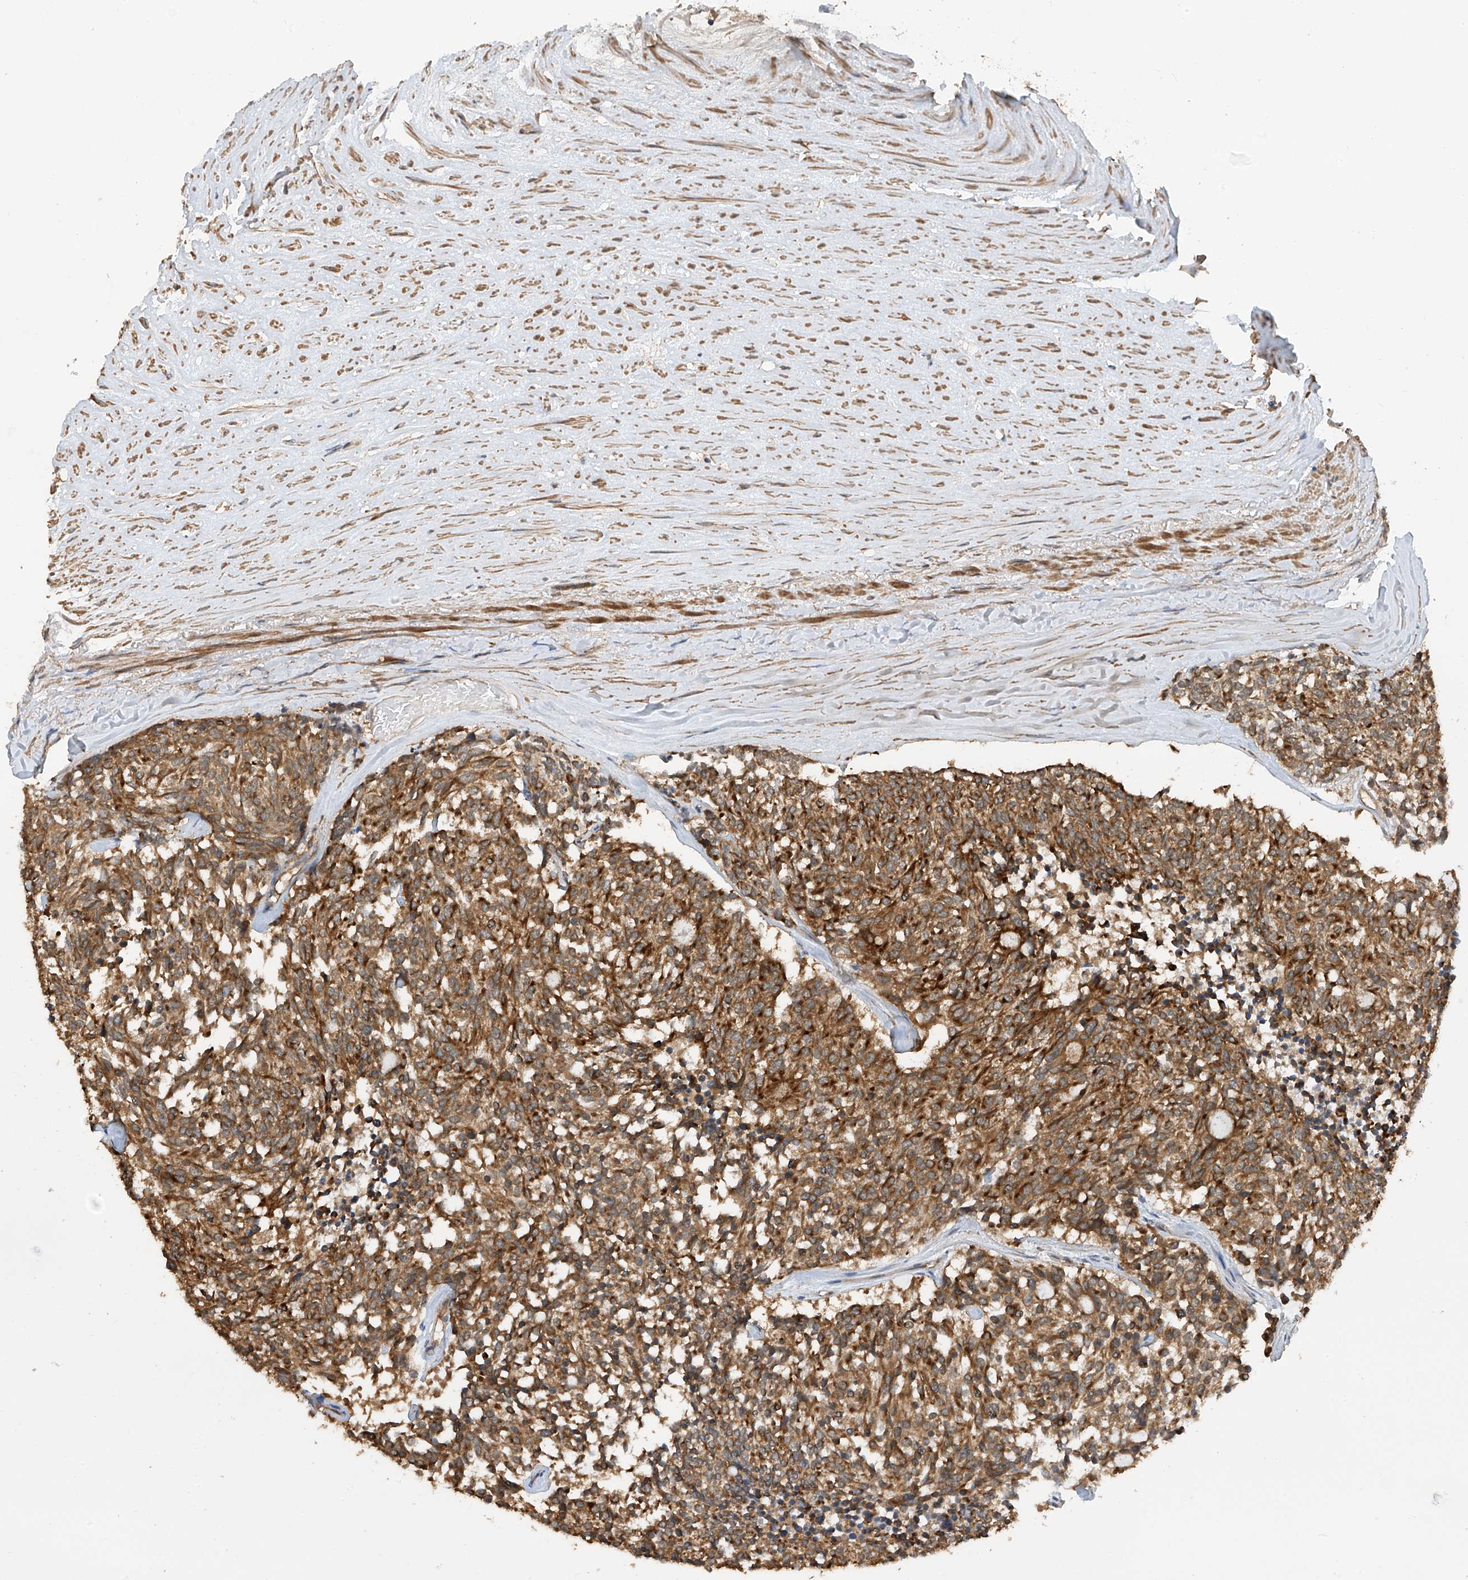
{"staining": {"intensity": "moderate", "quantity": ">75%", "location": "cytoplasmic/membranous"}, "tissue": "carcinoid", "cell_type": "Tumor cells", "image_type": "cancer", "snomed": [{"axis": "morphology", "description": "Carcinoid, malignant, NOS"}, {"axis": "topography", "description": "Pancreas"}], "caption": "A high-resolution image shows IHC staining of carcinoid, which displays moderate cytoplasmic/membranous staining in about >75% of tumor cells.", "gene": "RPAIN", "patient": {"sex": "female", "age": 54}}